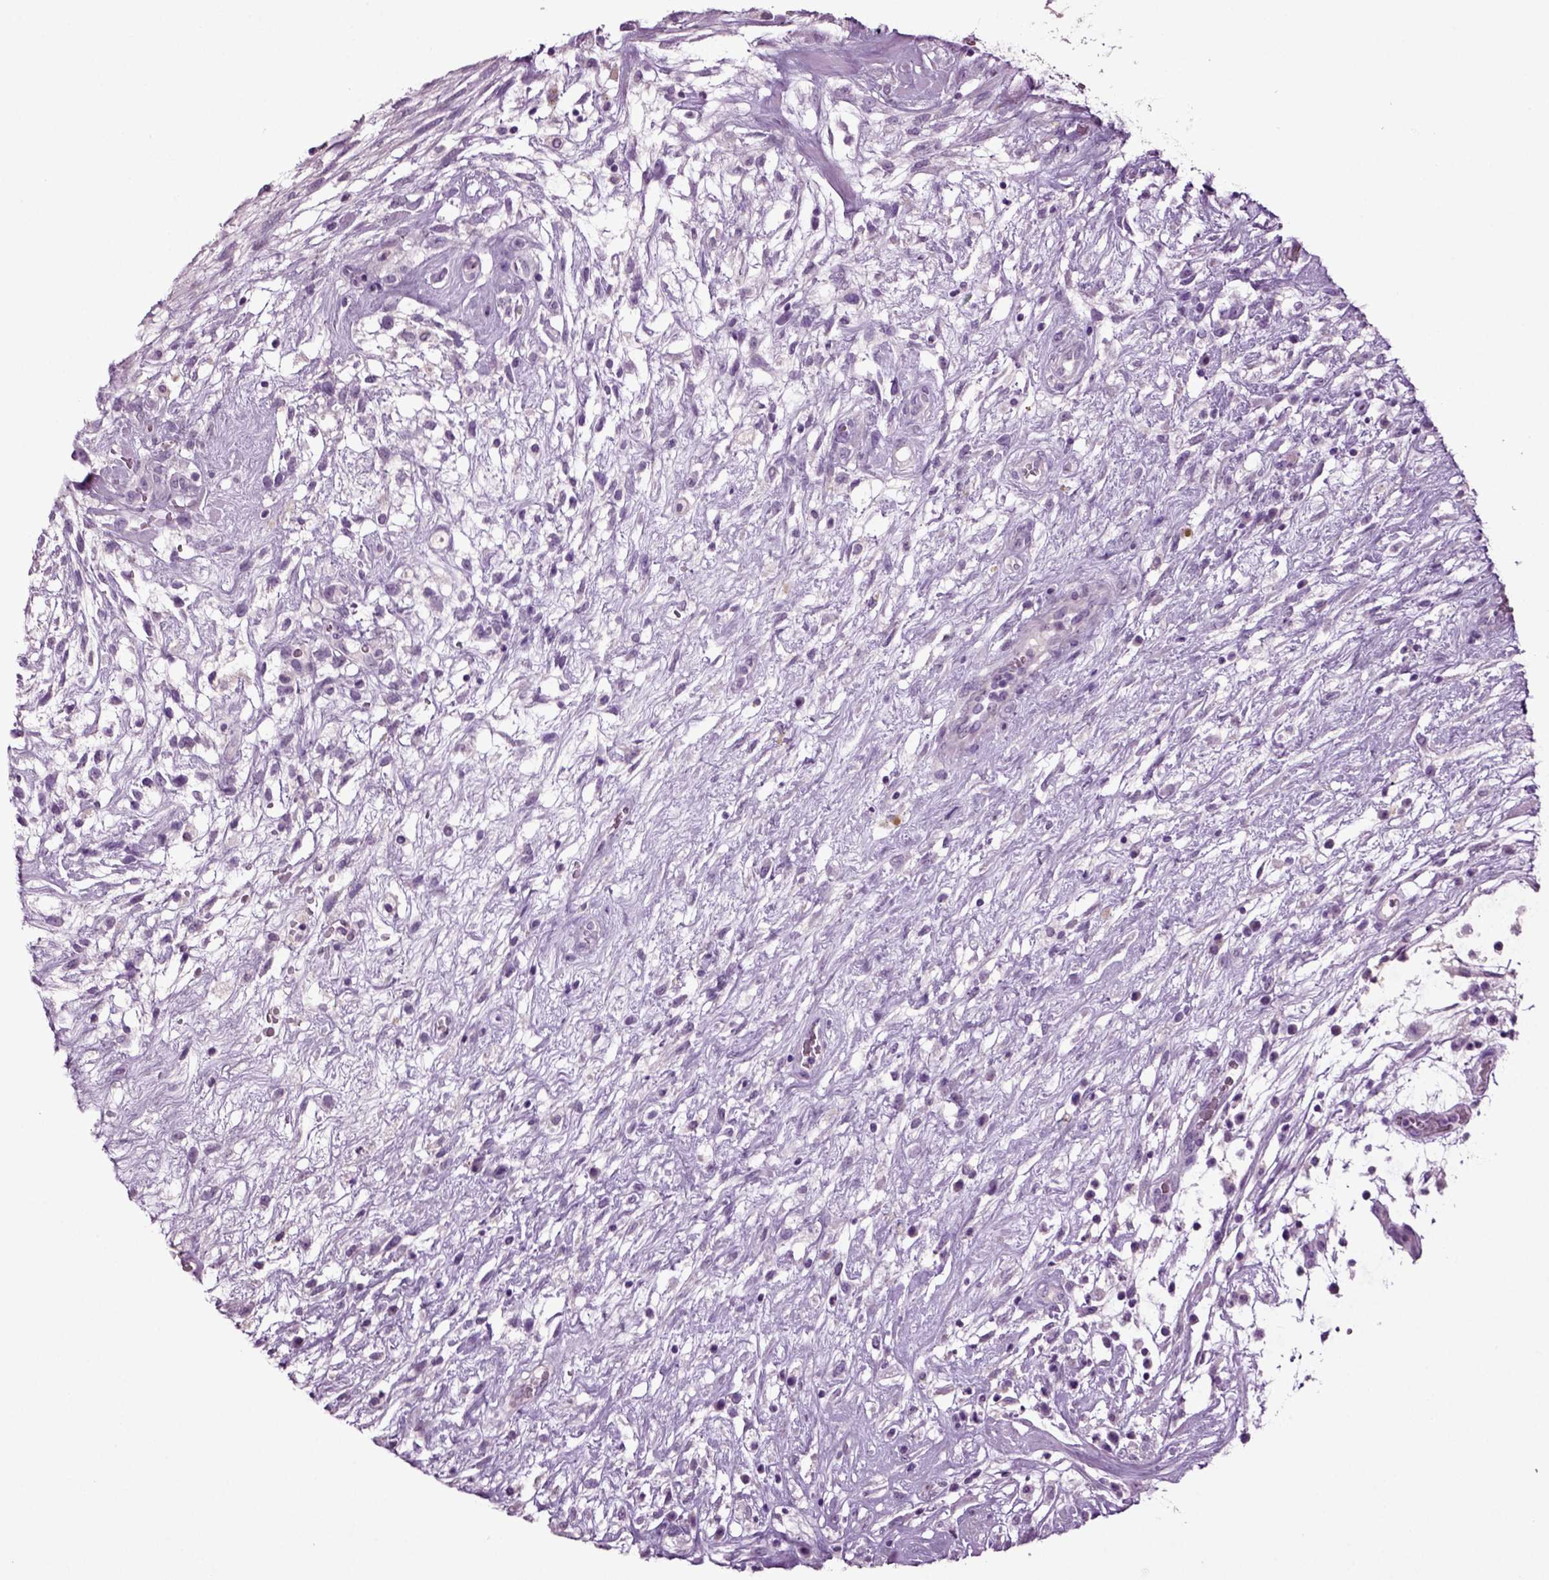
{"staining": {"intensity": "negative", "quantity": "none", "location": "none"}, "tissue": "testis cancer", "cell_type": "Tumor cells", "image_type": "cancer", "snomed": [{"axis": "morphology", "description": "Normal tissue, NOS"}, {"axis": "morphology", "description": "Carcinoma, Embryonal, NOS"}, {"axis": "topography", "description": "Testis"}], "caption": "Protein analysis of testis cancer shows no significant staining in tumor cells.", "gene": "SLC17A6", "patient": {"sex": "male", "age": 32}}